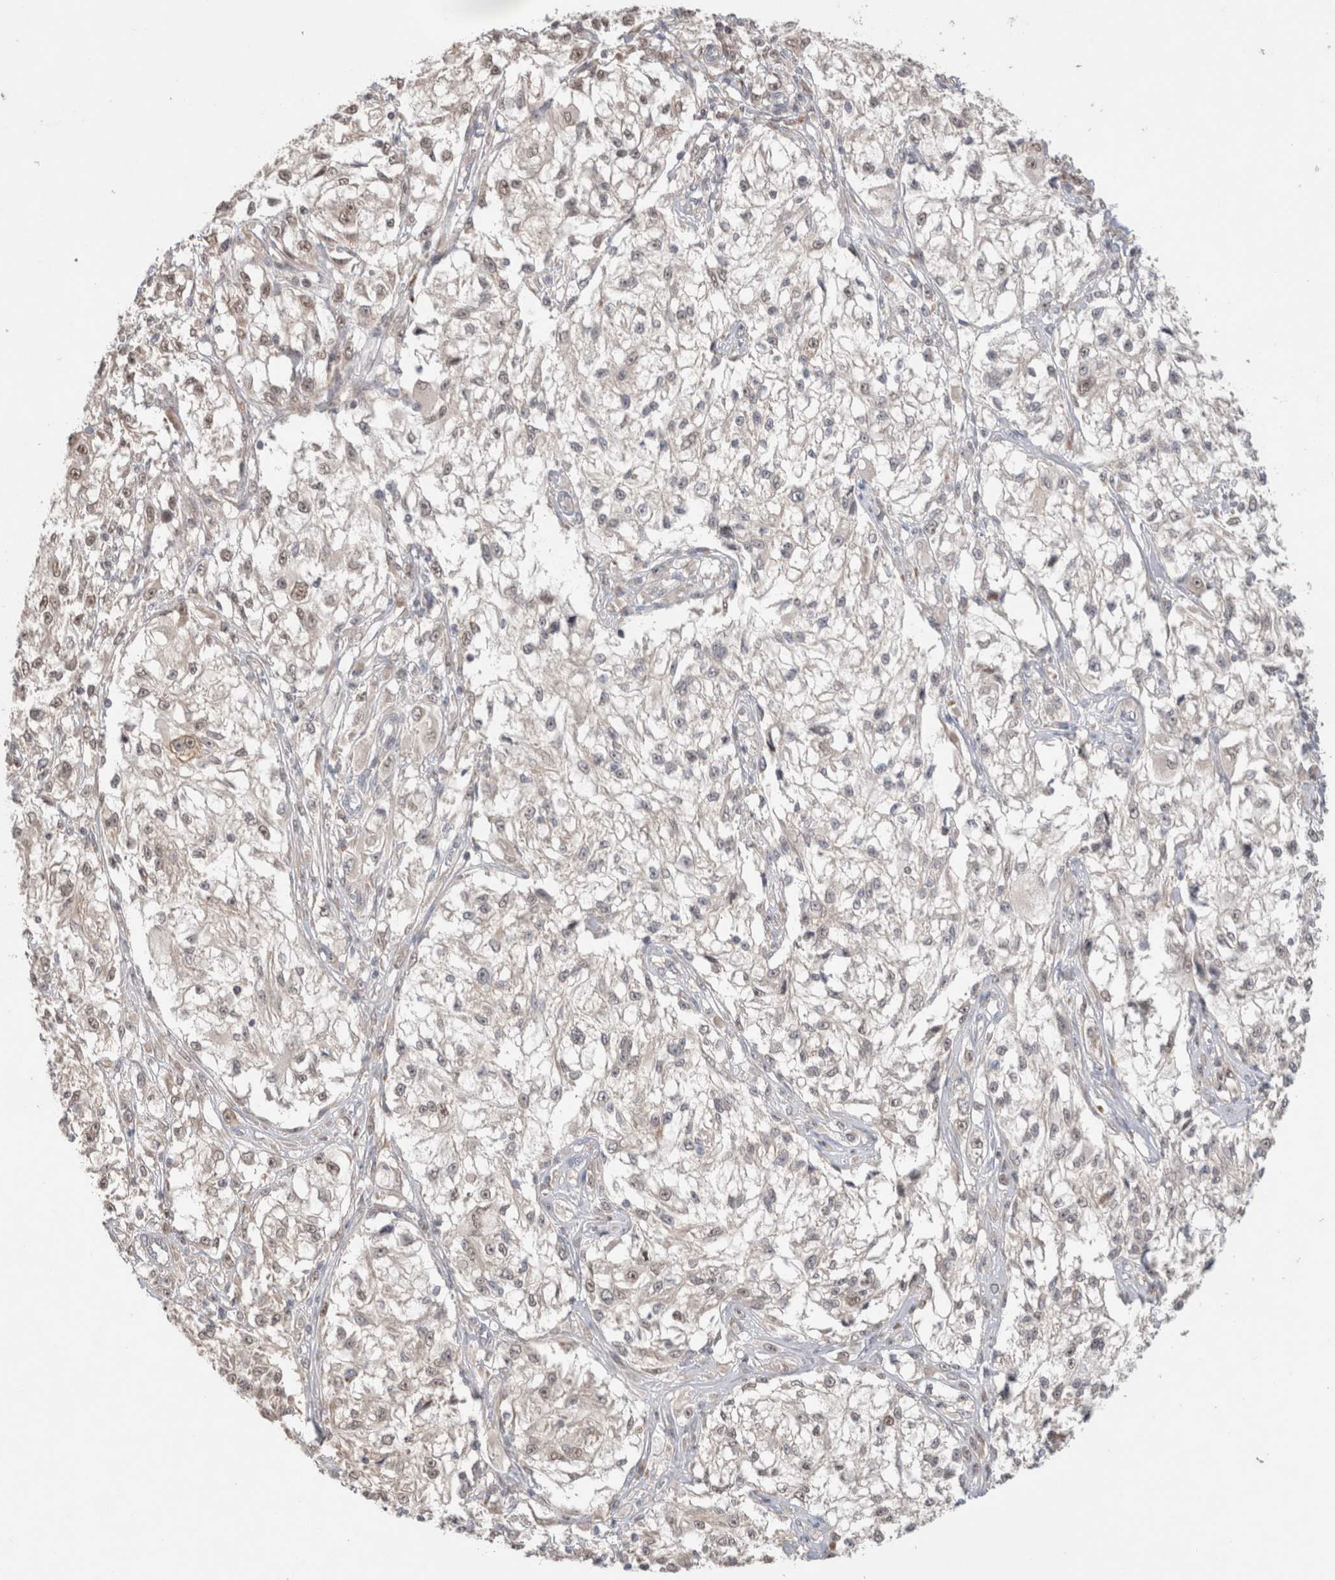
{"staining": {"intensity": "weak", "quantity": ">75%", "location": "nuclear"}, "tissue": "melanoma", "cell_type": "Tumor cells", "image_type": "cancer", "snomed": [{"axis": "morphology", "description": "Malignant melanoma, NOS"}, {"axis": "topography", "description": "Skin of head"}], "caption": "This photomicrograph exhibits immunohistochemistry (IHC) staining of human melanoma, with low weak nuclear staining in approximately >75% of tumor cells.", "gene": "SYDE2", "patient": {"sex": "male", "age": 83}}